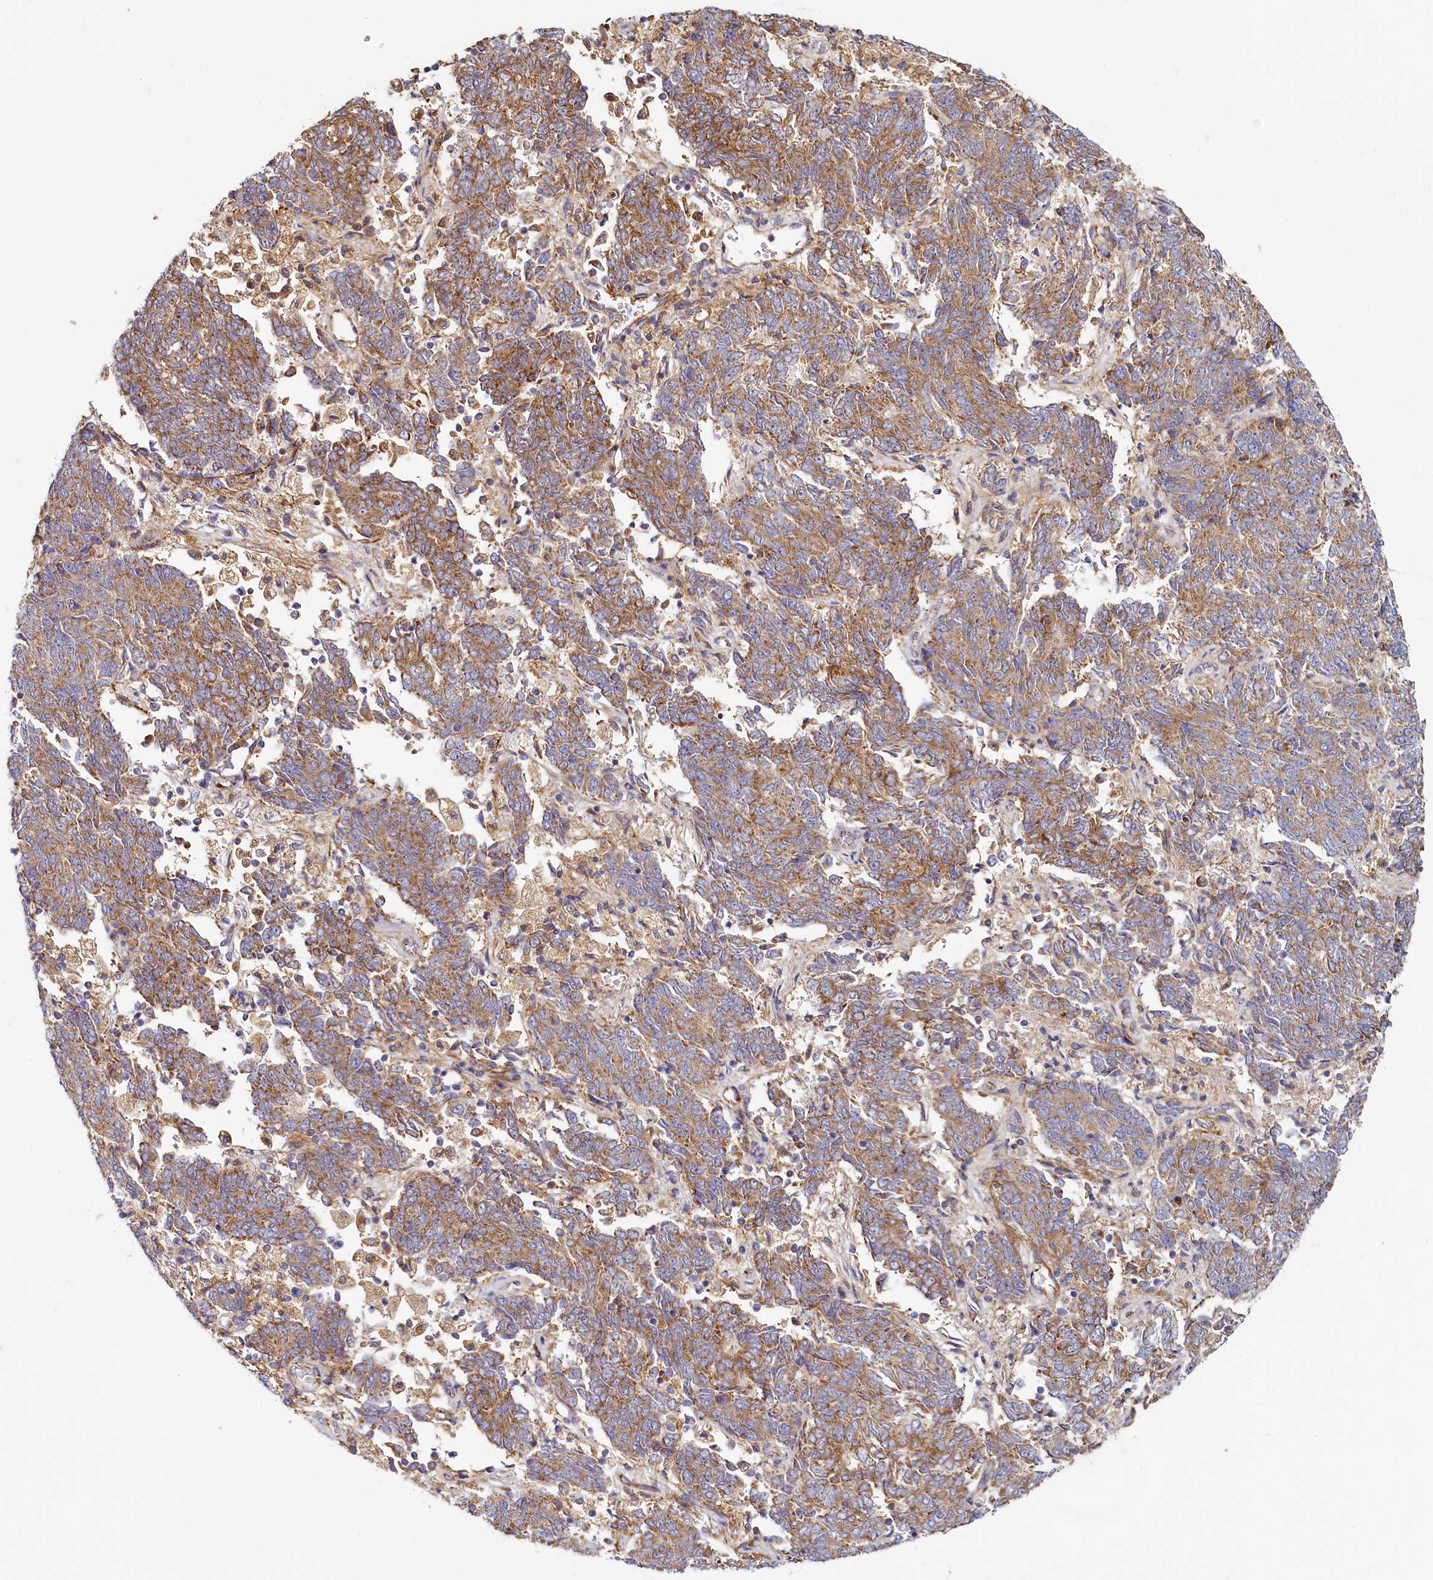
{"staining": {"intensity": "moderate", "quantity": ">75%", "location": "cytoplasmic/membranous"}, "tissue": "endometrial cancer", "cell_type": "Tumor cells", "image_type": "cancer", "snomed": [{"axis": "morphology", "description": "Adenocarcinoma, NOS"}, {"axis": "topography", "description": "Endometrium"}], "caption": "Endometrial adenocarcinoma stained with a protein marker exhibits moderate staining in tumor cells.", "gene": "ADCY2", "patient": {"sex": "female", "age": 80}}